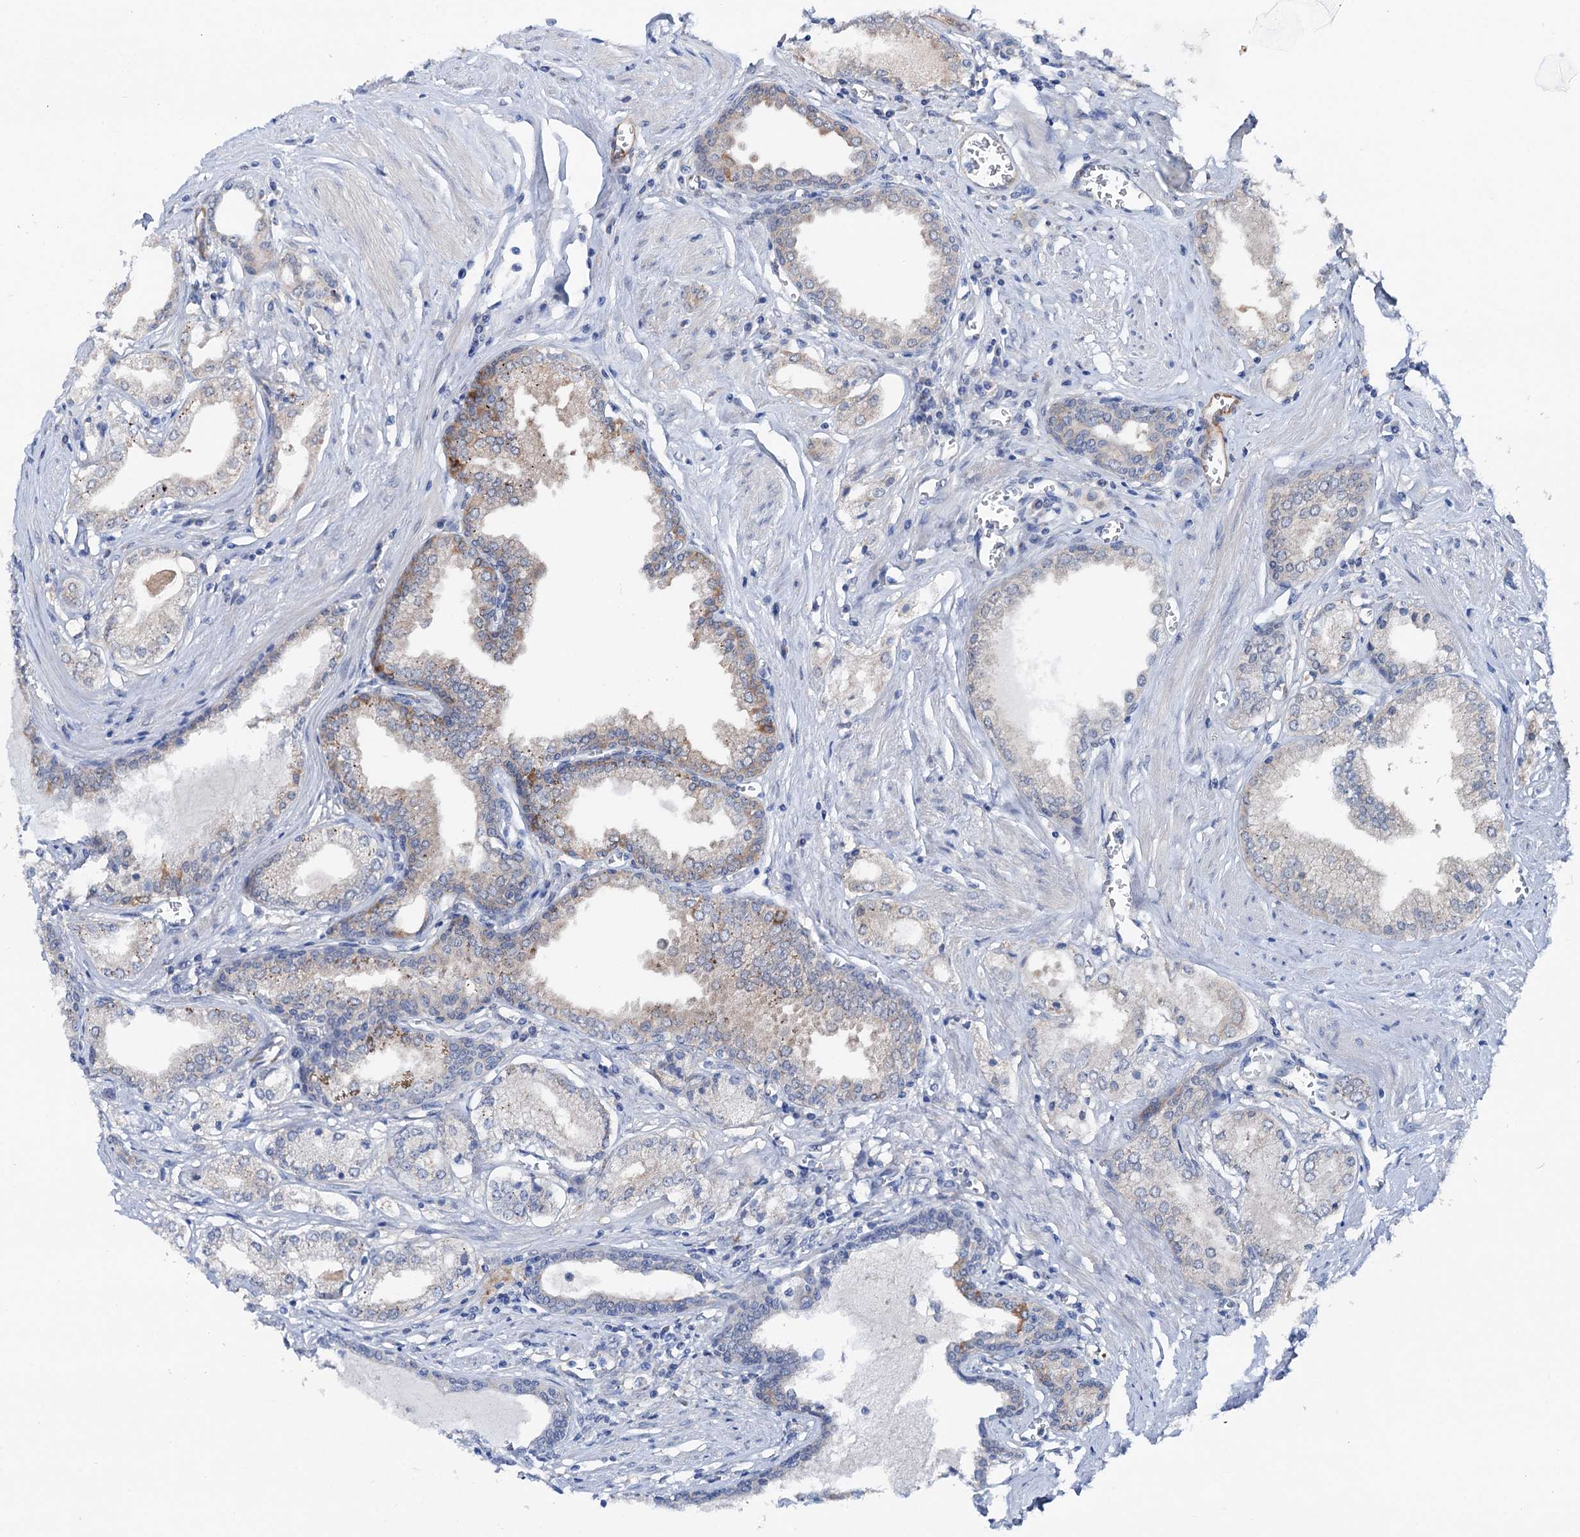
{"staining": {"intensity": "negative", "quantity": "none", "location": "none"}, "tissue": "prostate cancer", "cell_type": "Tumor cells", "image_type": "cancer", "snomed": [{"axis": "morphology", "description": "Adenocarcinoma, Low grade"}, {"axis": "topography", "description": "Prostate"}], "caption": "The photomicrograph exhibits no staining of tumor cells in low-grade adenocarcinoma (prostate). (DAB immunohistochemistry (IHC) visualized using brightfield microscopy, high magnification).", "gene": "SHROOM1", "patient": {"sex": "male", "age": 60}}